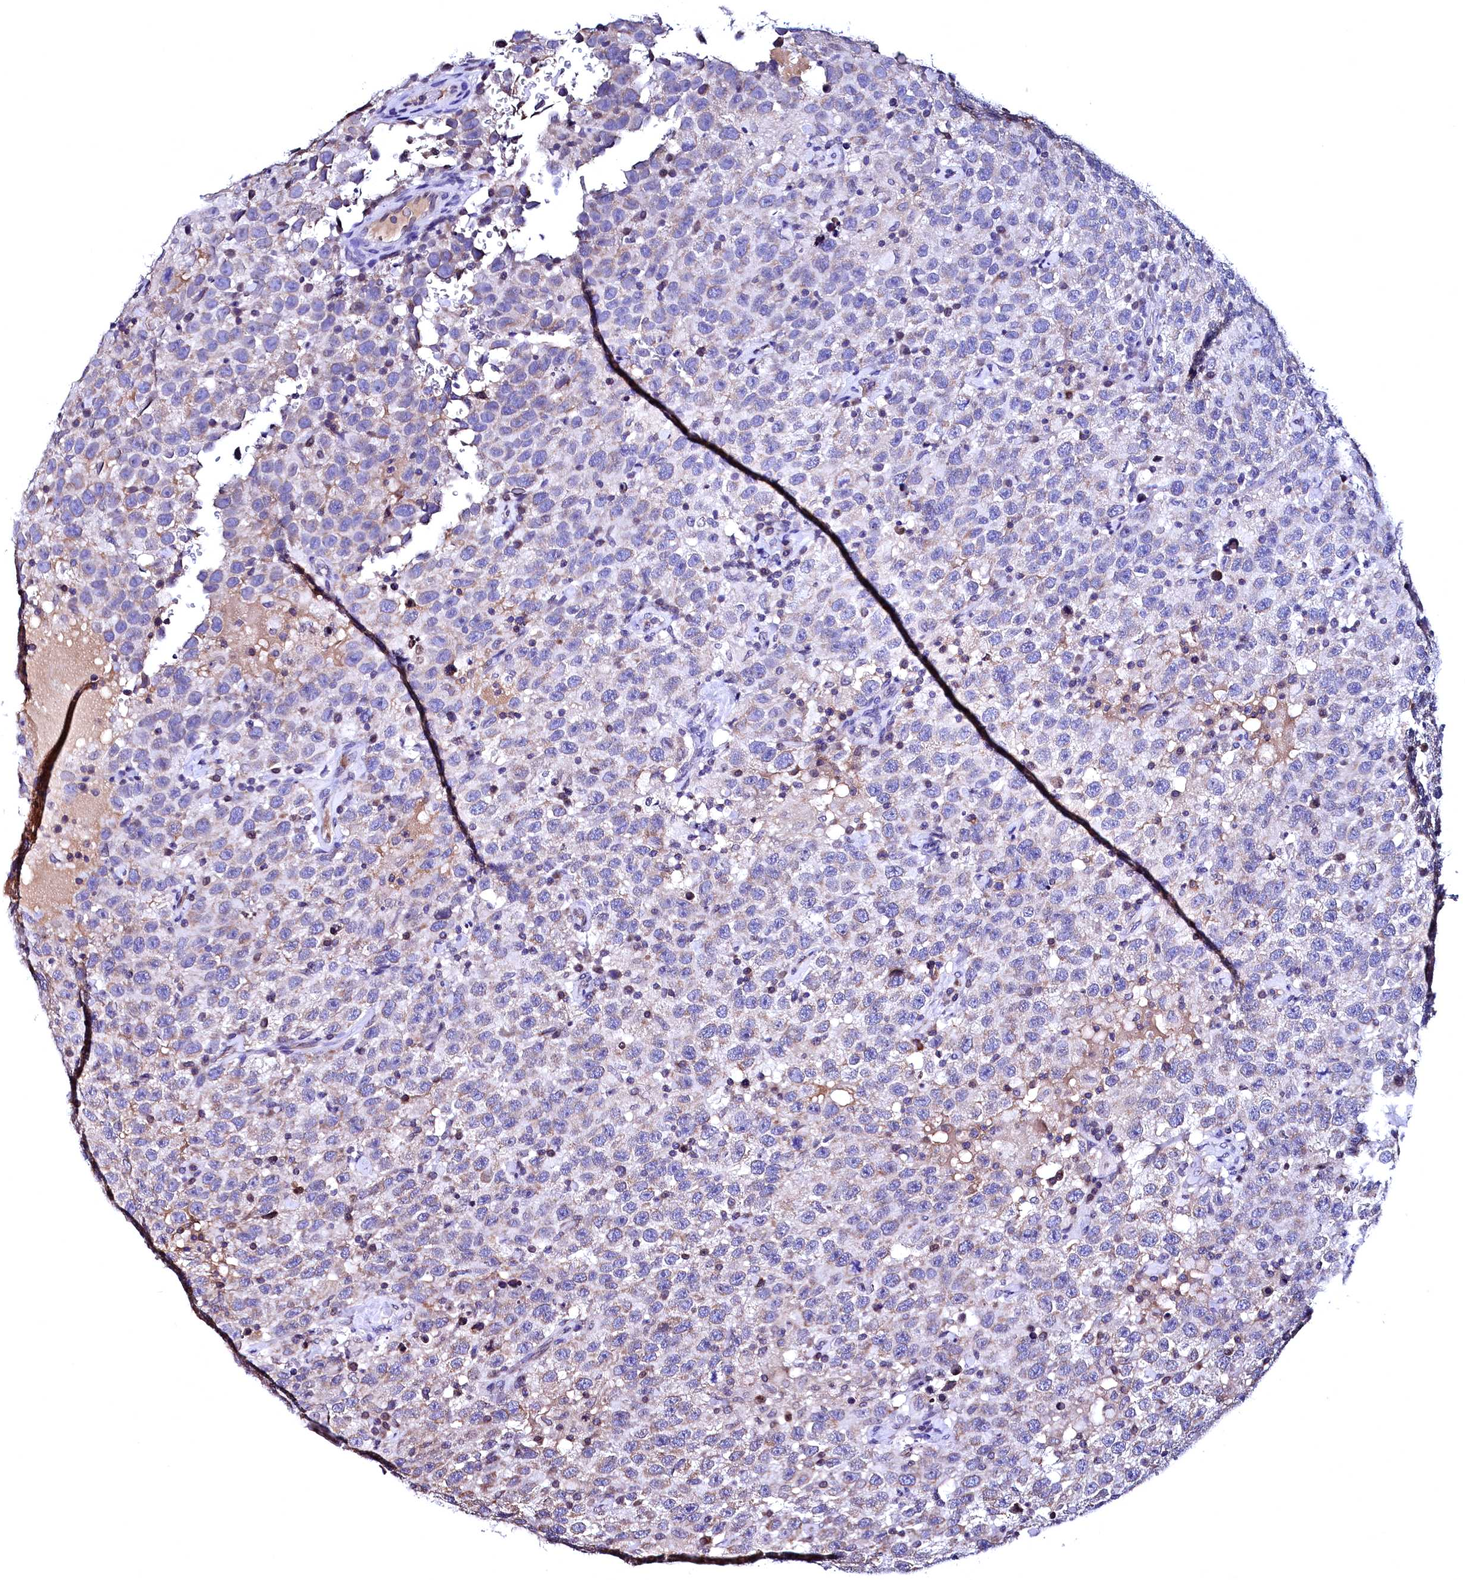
{"staining": {"intensity": "weak", "quantity": "<25%", "location": "cytoplasmic/membranous"}, "tissue": "testis cancer", "cell_type": "Tumor cells", "image_type": "cancer", "snomed": [{"axis": "morphology", "description": "Seminoma, NOS"}, {"axis": "topography", "description": "Testis"}], "caption": "Tumor cells are negative for protein expression in human testis cancer. (IHC, brightfield microscopy, high magnification).", "gene": "HAND1", "patient": {"sex": "male", "age": 41}}